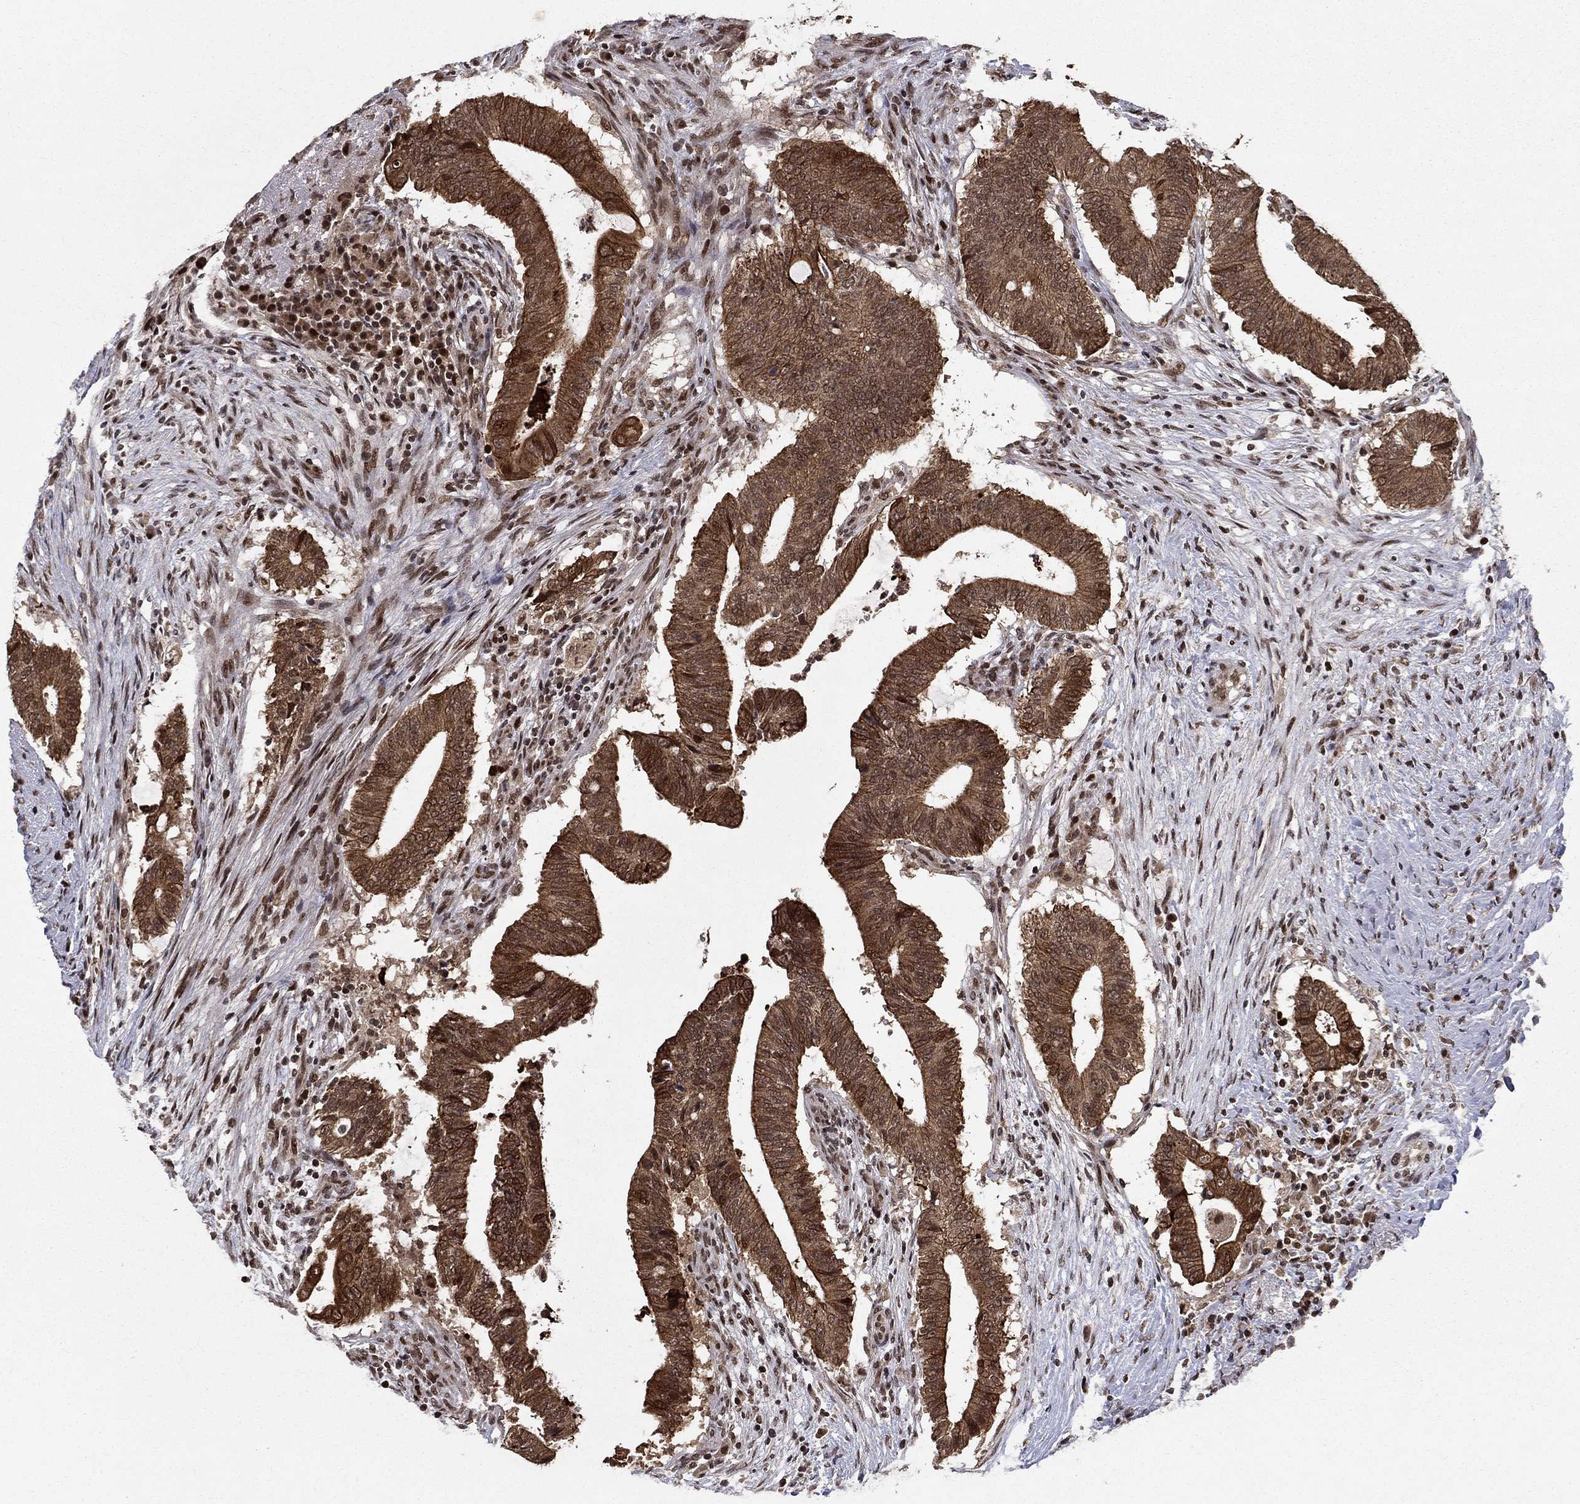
{"staining": {"intensity": "strong", "quantity": ">75%", "location": "cytoplasmic/membranous"}, "tissue": "colorectal cancer", "cell_type": "Tumor cells", "image_type": "cancer", "snomed": [{"axis": "morphology", "description": "Adenocarcinoma, NOS"}, {"axis": "topography", "description": "Colon"}], "caption": "Protein expression analysis of human adenocarcinoma (colorectal) reveals strong cytoplasmic/membranous positivity in about >75% of tumor cells.", "gene": "CDCA7L", "patient": {"sex": "female", "age": 43}}